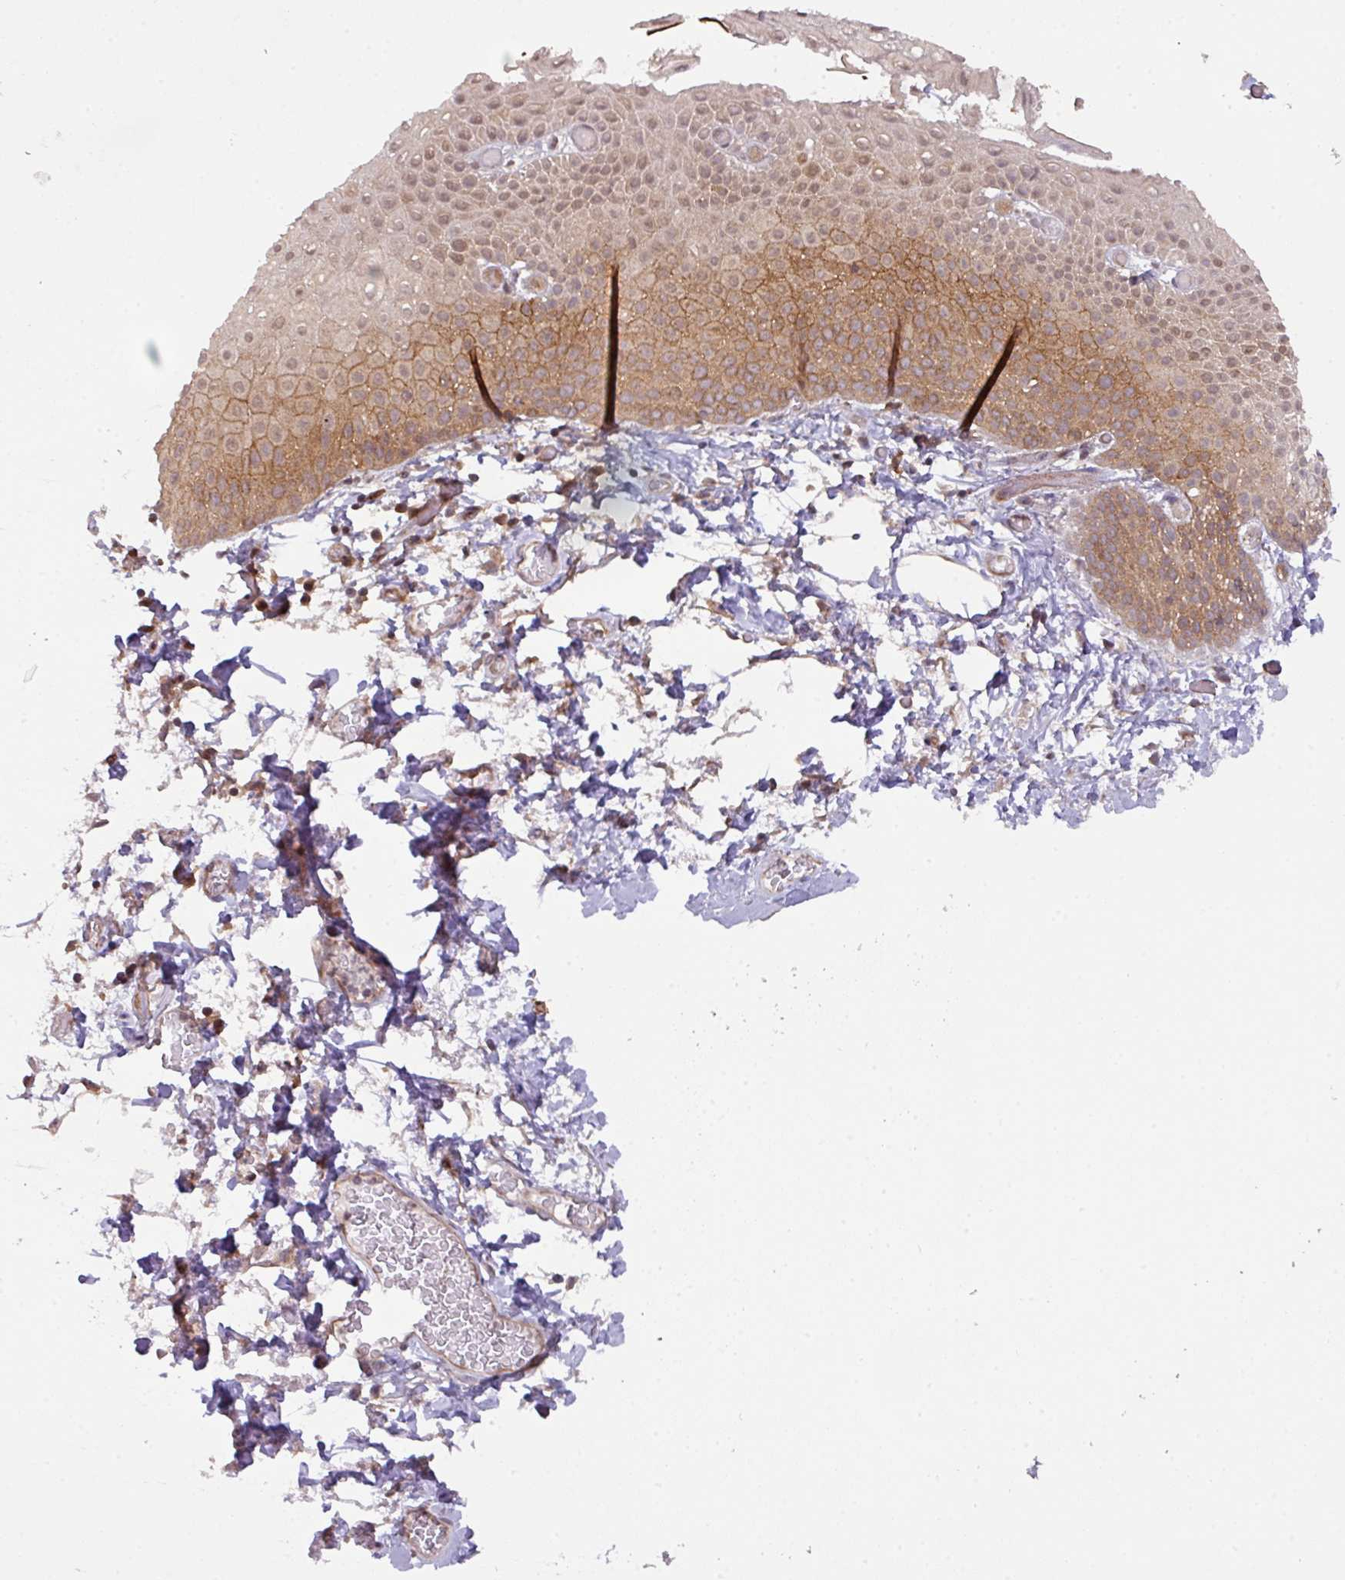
{"staining": {"intensity": "moderate", "quantity": ">75%", "location": "cytoplasmic/membranous"}, "tissue": "skin", "cell_type": "Epidermal cells", "image_type": "normal", "snomed": [{"axis": "morphology", "description": "Normal tissue, NOS"}, {"axis": "morphology", "description": "Hemorrhoids"}, {"axis": "morphology", "description": "Inflammation, NOS"}, {"axis": "topography", "description": "Anal"}], "caption": "This image demonstrates immunohistochemistry (IHC) staining of benign human skin, with medium moderate cytoplasmic/membranous positivity in approximately >75% of epidermal cells.", "gene": "CYFIP2", "patient": {"sex": "male", "age": 60}}